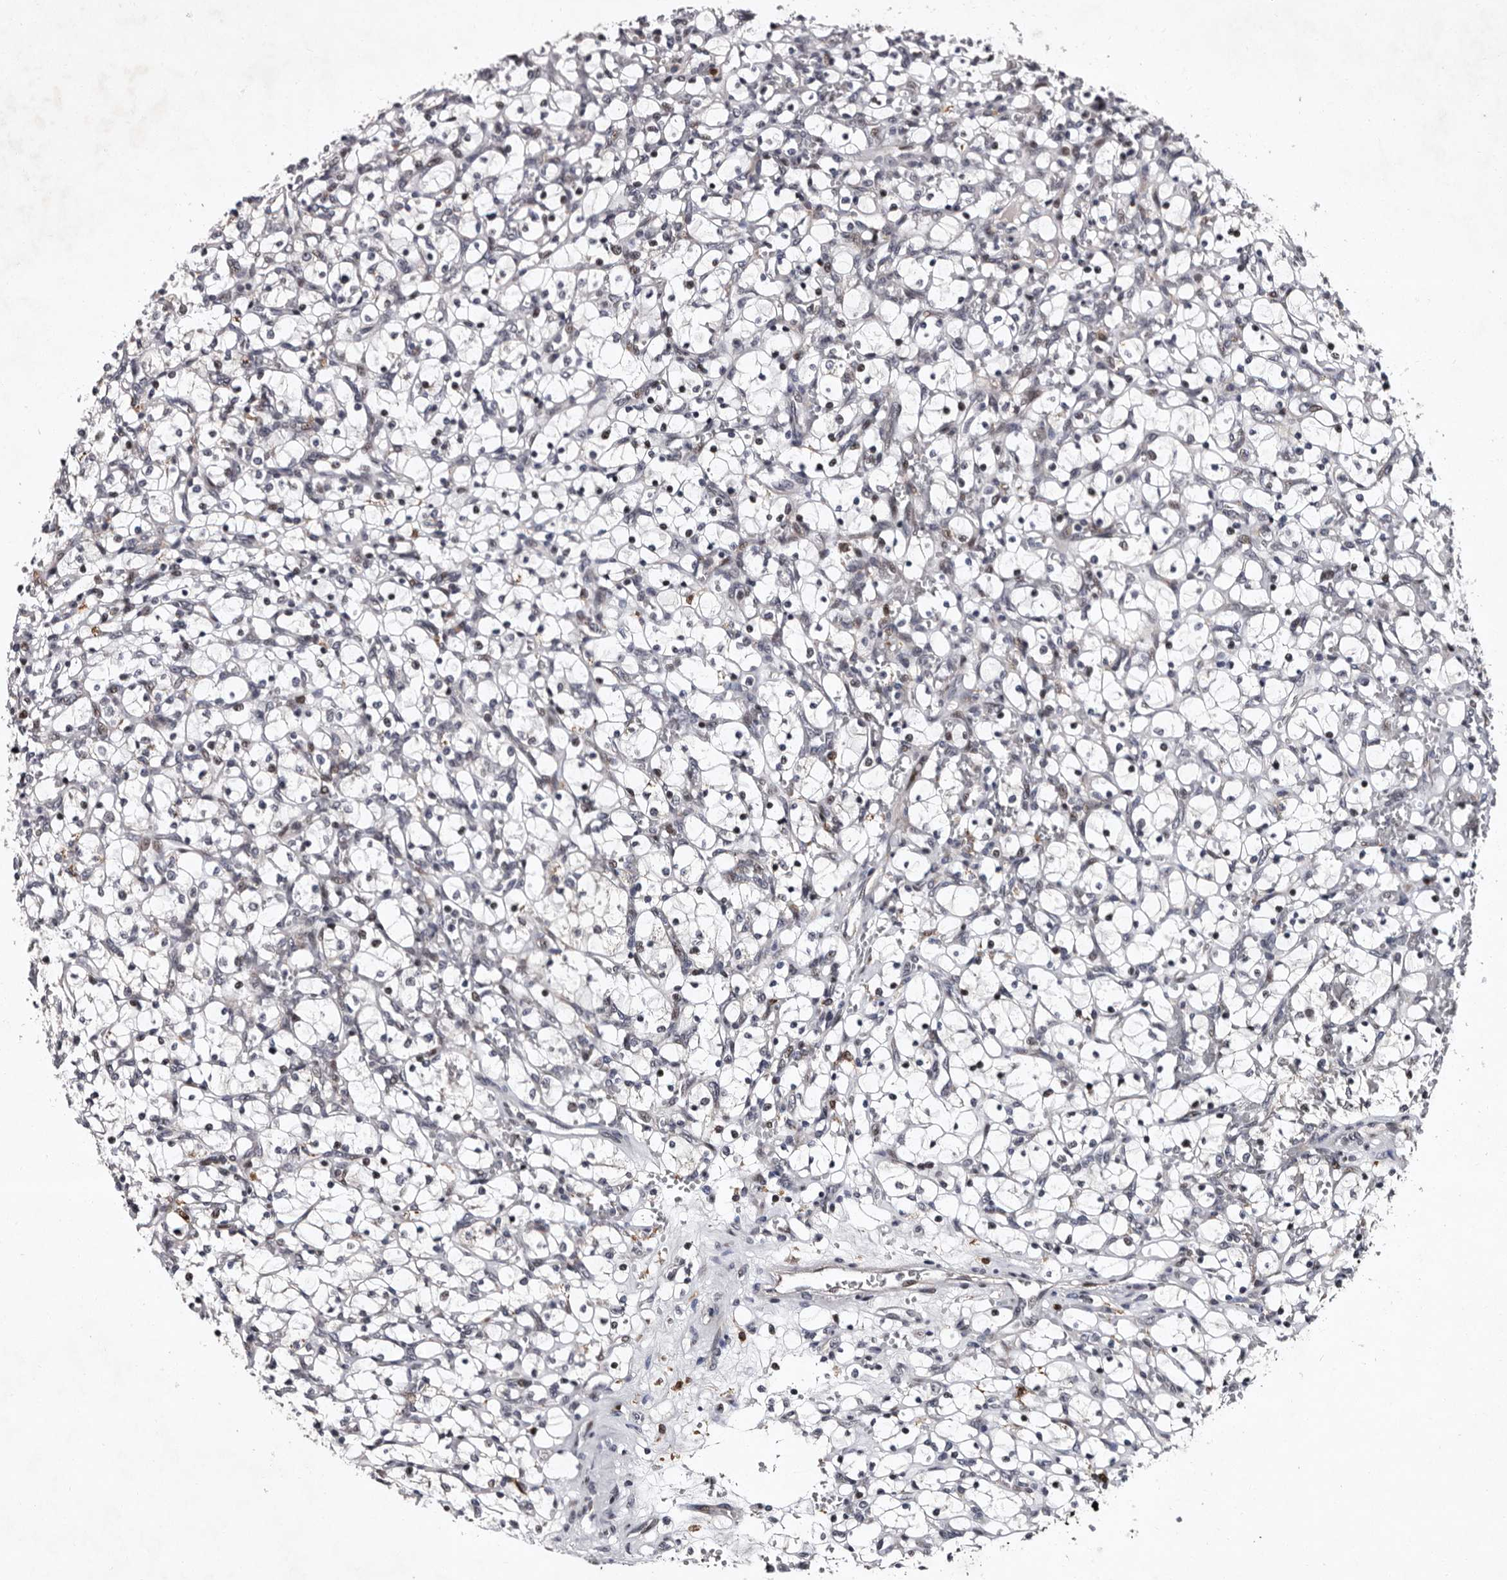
{"staining": {"intensity": "negative", "quantity": "none", "location": "none"}, "tissue": "renal cancer", "cell_type": "Tumor cells", "image_type": "cancer", "snomed": [{"axis": "morphology", "description": "Adenocarcinoma, NOS"}, {"axis": "topography", "description": "Kidney"}], "caption": "This is an IHC photomicrograph of human renal cancer (adenocarcinoma). There is no staining in tumor cells.", "gene": "TNKS", "patient": {"sex": "female", "age": 69}}